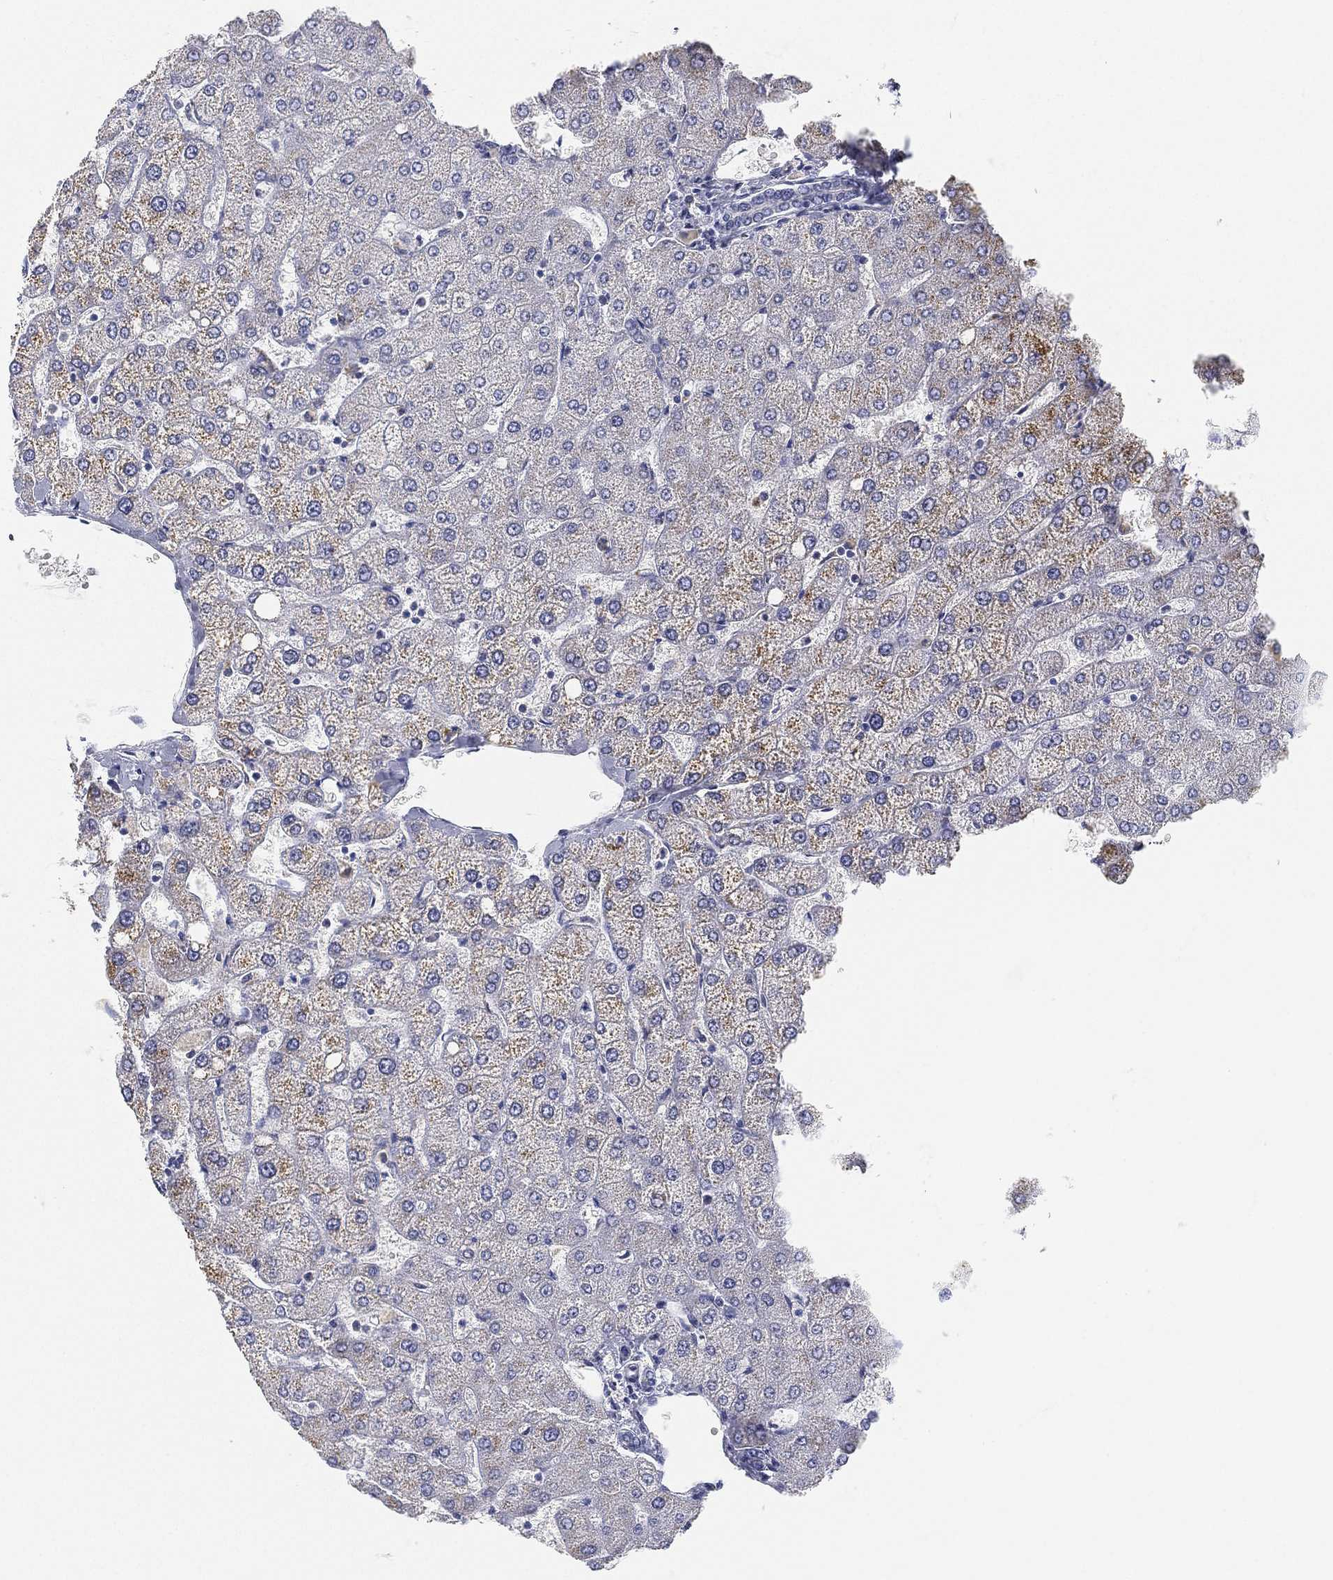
{"staining": {"intensity": "negative", "quantity": "none", "location": "none"}, "tissue": "liver", "cell_type": "Cholangiocytes", "image_type": "normal", "snomed": [{"axis": "morphology", "description": "Normal tissue, NOS"}, {"axis": "topography", "description": "Liver"}], "caption": "Immunohistochemistry (IHC) image of benign liver: liver stained with DAB (3,3'-diaminobenzidine) shows no significant protein expression in cholangiocytes.", "gene": "GPR61", "patient": {"sex": "female", "age": 54}}